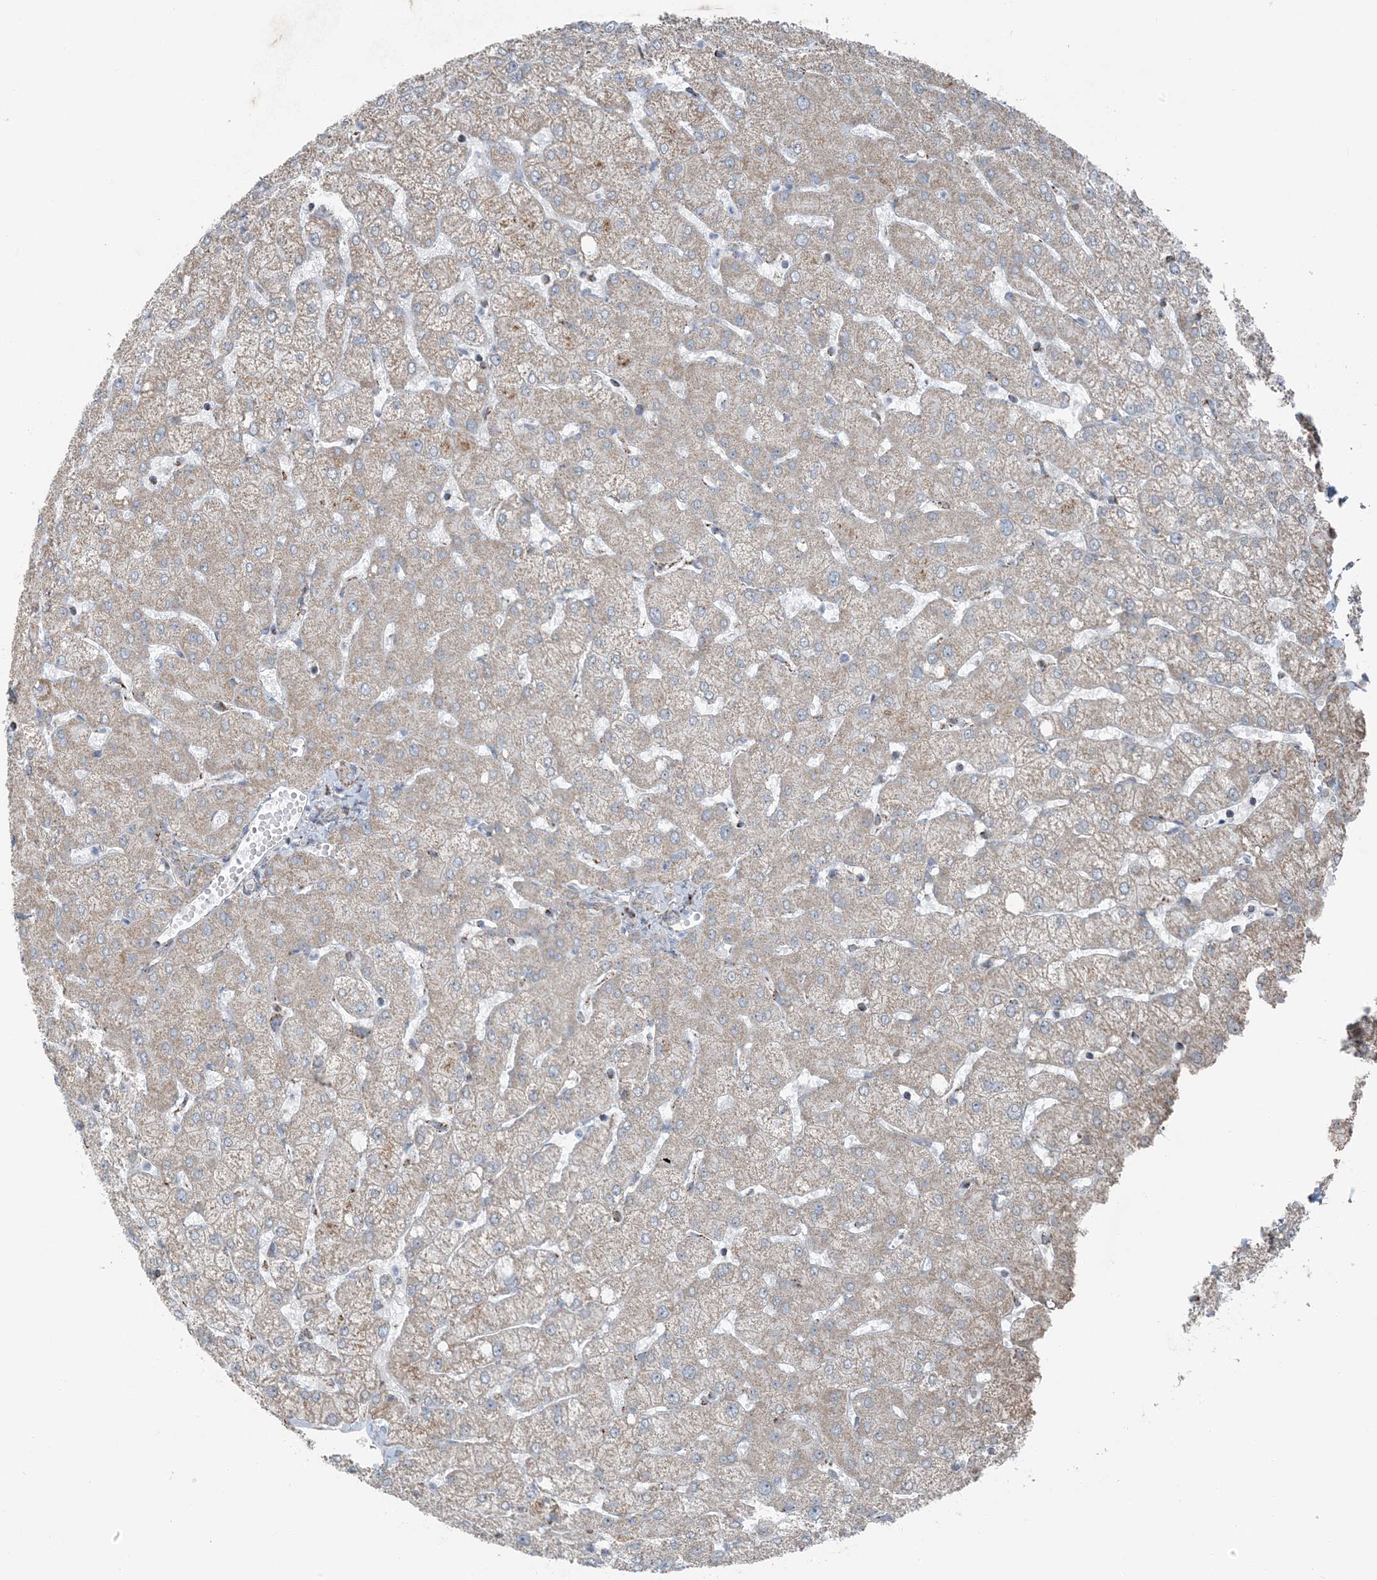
{"staining": {"intensity": "negative", "quantity": "none", "location": "none"}, "tissue": "liver", "cell_type": "Cholangiocytes", "image_type": "normal", "snomed": [{"axis": "morphology", "description": "Normal tissue, NOS"}, {"axis": "topography", "description": "Liver"}], "caption": "A high-resolution image shows immunohistochemistry staining of normal liver, which exhibits no significant expression in cholangiocytes. (Immunohistochemistry, brightfield microscopy, high magnification).", "gene": "PILRB", "patient": {"sex": "female", "age": 54}}